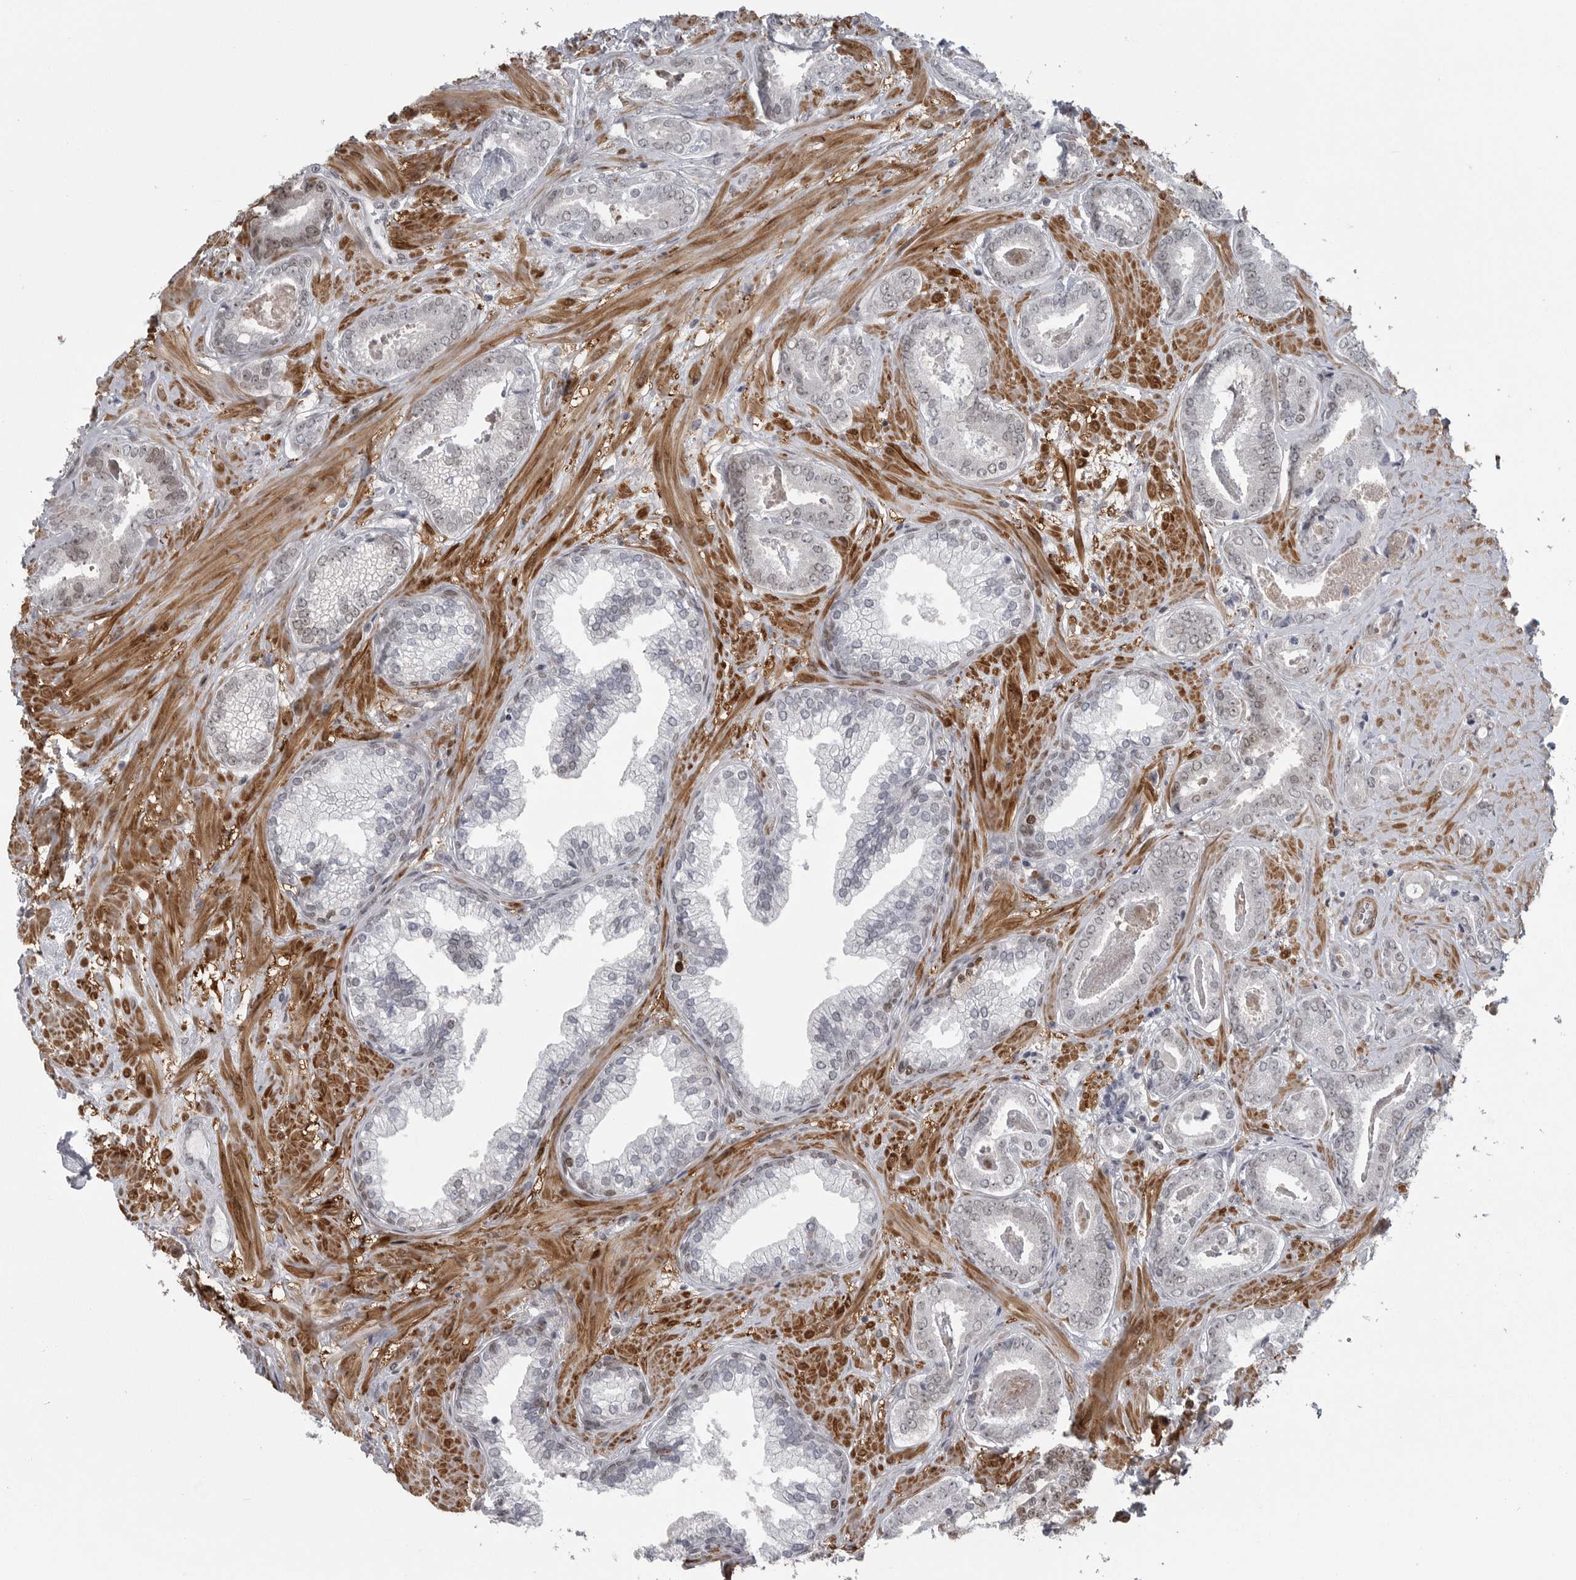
{"staining": {"intensity": "negative", "quantity": "none", "location": "none"}, "tissue": "prostate cancer", "cell_type": "Tumor cells", "image_type": "cancer", "snomed": [{"axis": "morphology", "description": "Adenocarcinoma, Low grade"}, {"axis": "topography", "description": "Prostate"}], "caption": "The photomicrograph demonstrates no significant staining in tumor cells of low-grade adenocarcinoma (prostate).", "gene": "HMGN3", "patient": {"sex": "male", "age": 71}}